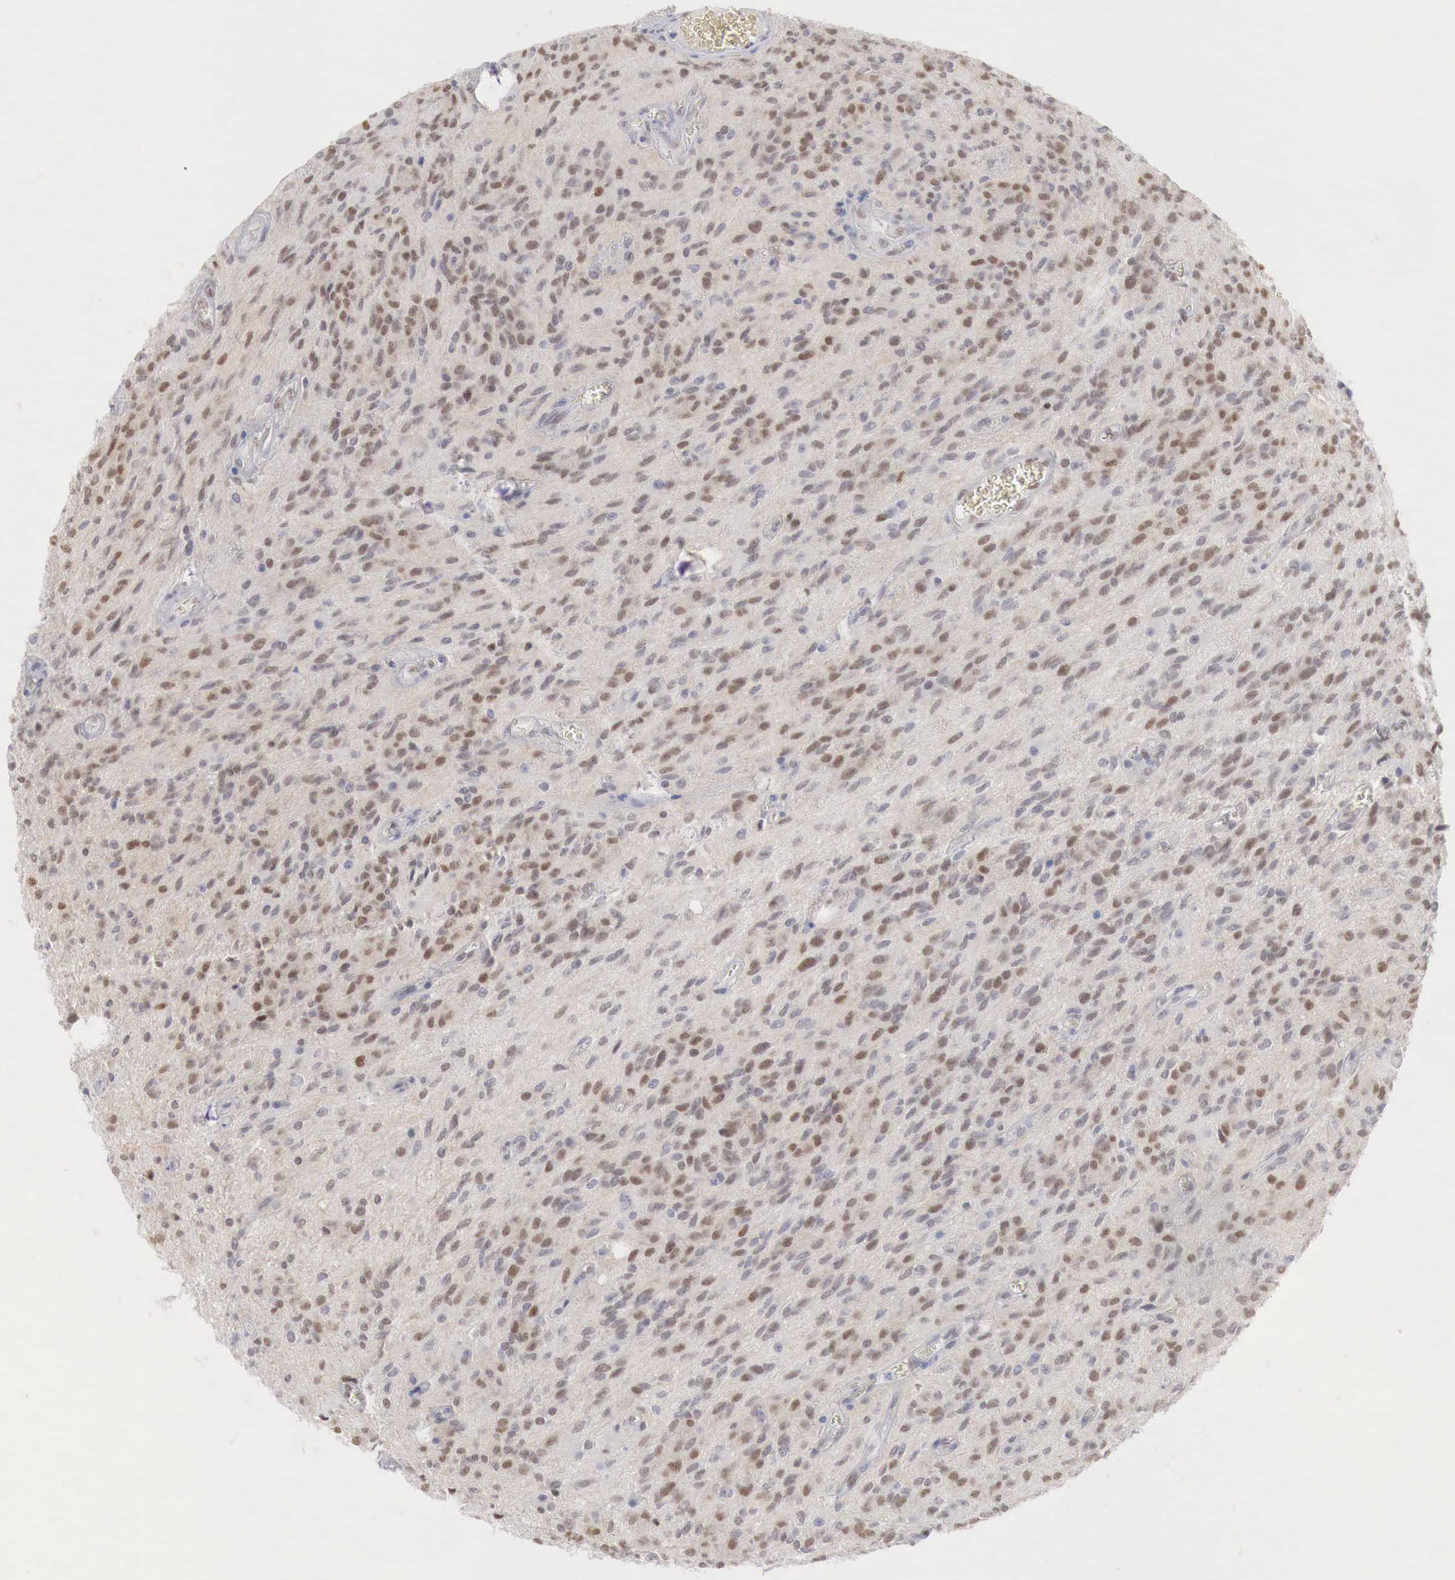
{"staining": {"intensity": "moderate", "quantity": "25%-75%", "location": "nuclear"}, "tissue": "glioma", "cell_type": "Tumor cells", "image_type": "cancer", "snomed": [{"axis": "morphology", "description": "Glioma, malignant, Low grade"}, {"axis": "topography", "description": "Brain"}], "caption": "IHC micrograph of neoplastic tissue: malignant glioma (low-grade) stained using IHC shows medium levels of moderate protein expression localized specifically in the nuclear of tumor cells, appearing as a nuclear brown color.", "gene": "FOXP2", "patient": {"sex": "female", "age": 15}}